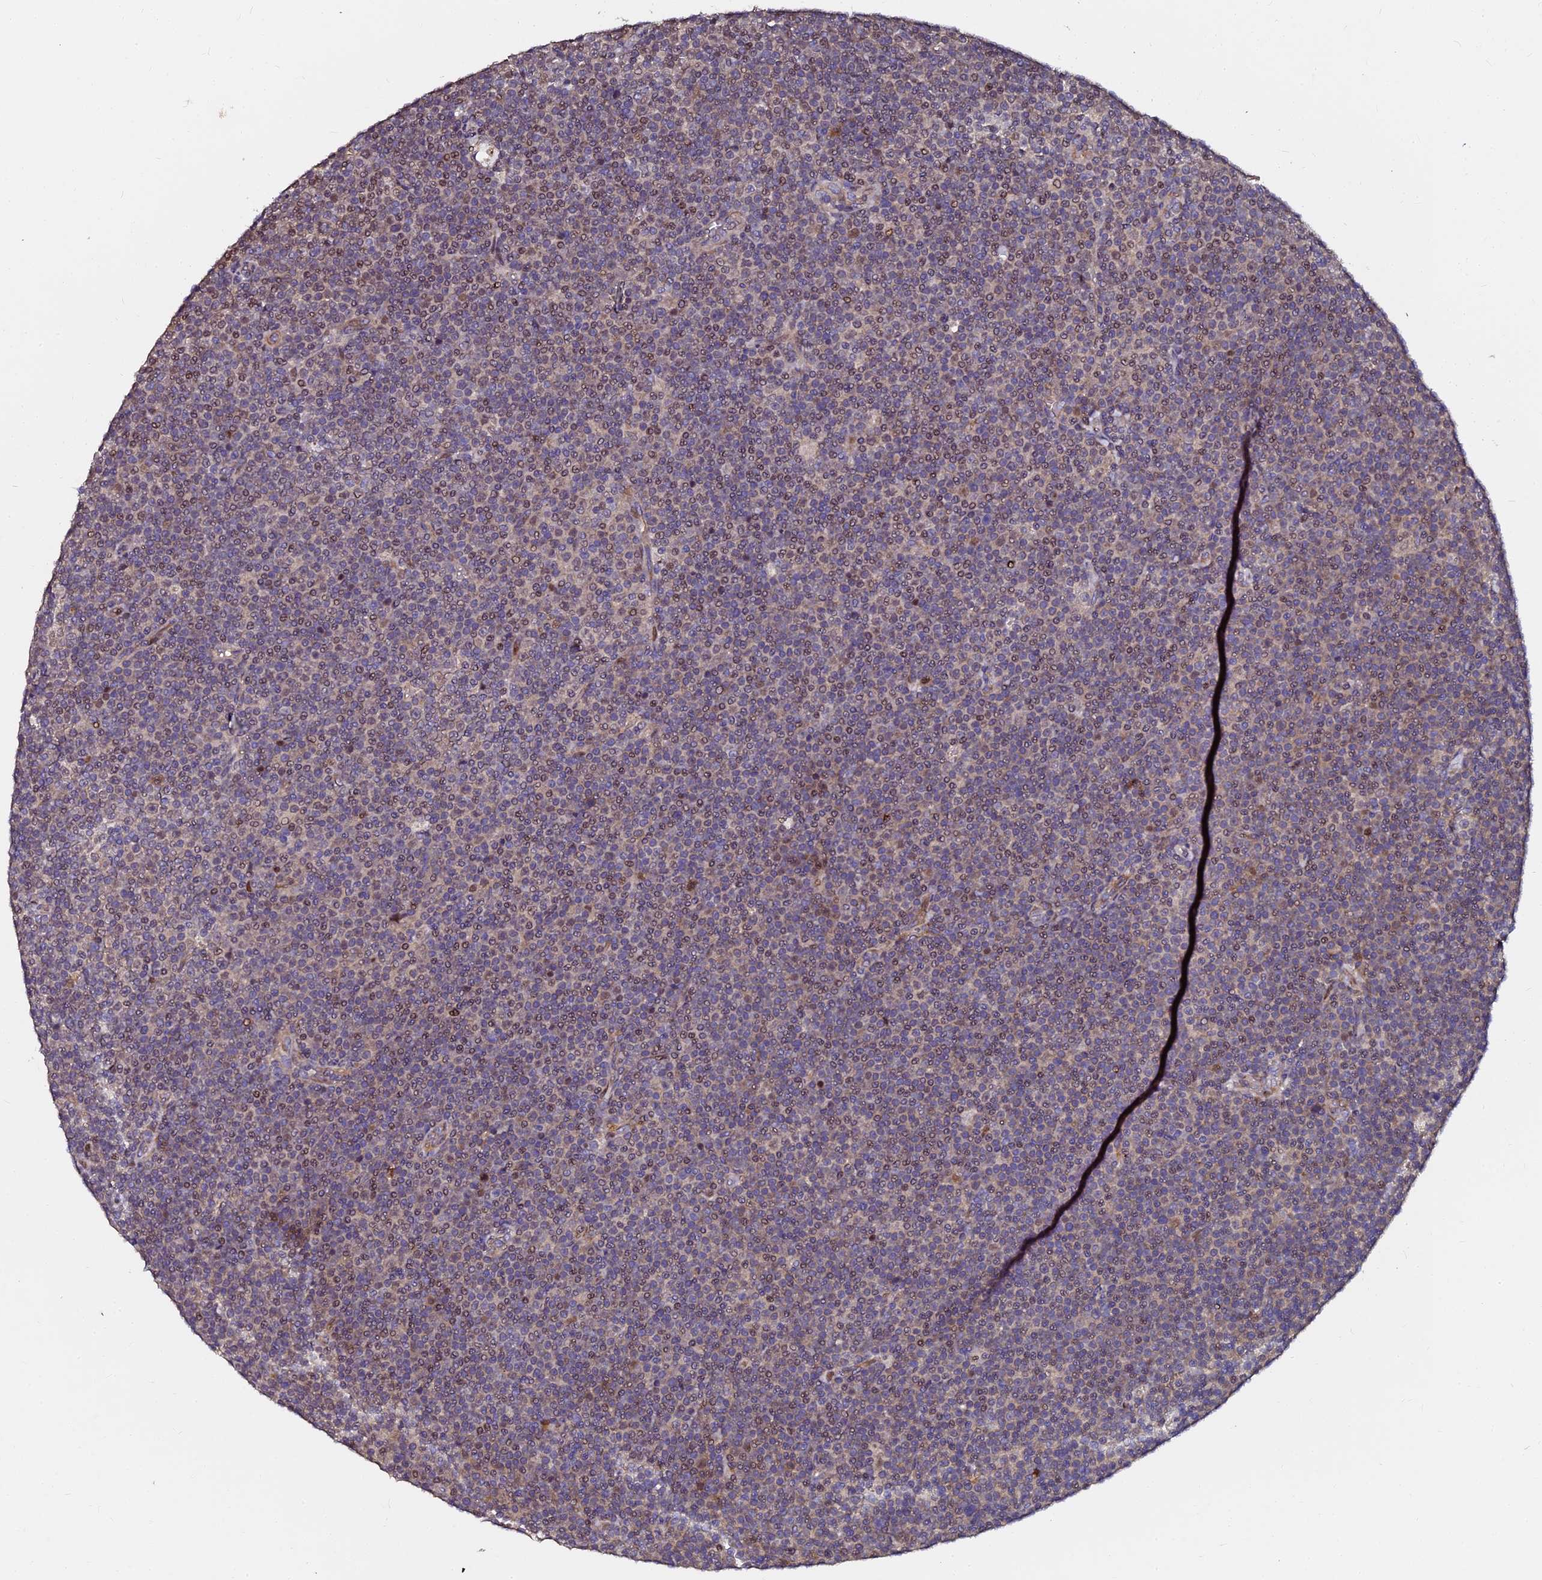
{"staining": {"intensity": "moderate", "quantity": "25%-75%", "location": "nuclear"}, "tissue": "lymphoma", "cell_type": "Tumor cells", "image_type": "cancer", "snomed": [{"axis": "morphology", "description": "Malignant lymphoma, non-Hodgkin's type, Low grade"}, {"axis": "topography", "description": "Lymph node"}], "caption": "Low-grade malignant lymphoma, non-Hodgkin's type stained with a brown dye exhibits moderate nuclear positive staining in about 25%-75% of tumor cells.", "gene": "GPN3", "patient": {"sex": "female", "age": 67}}